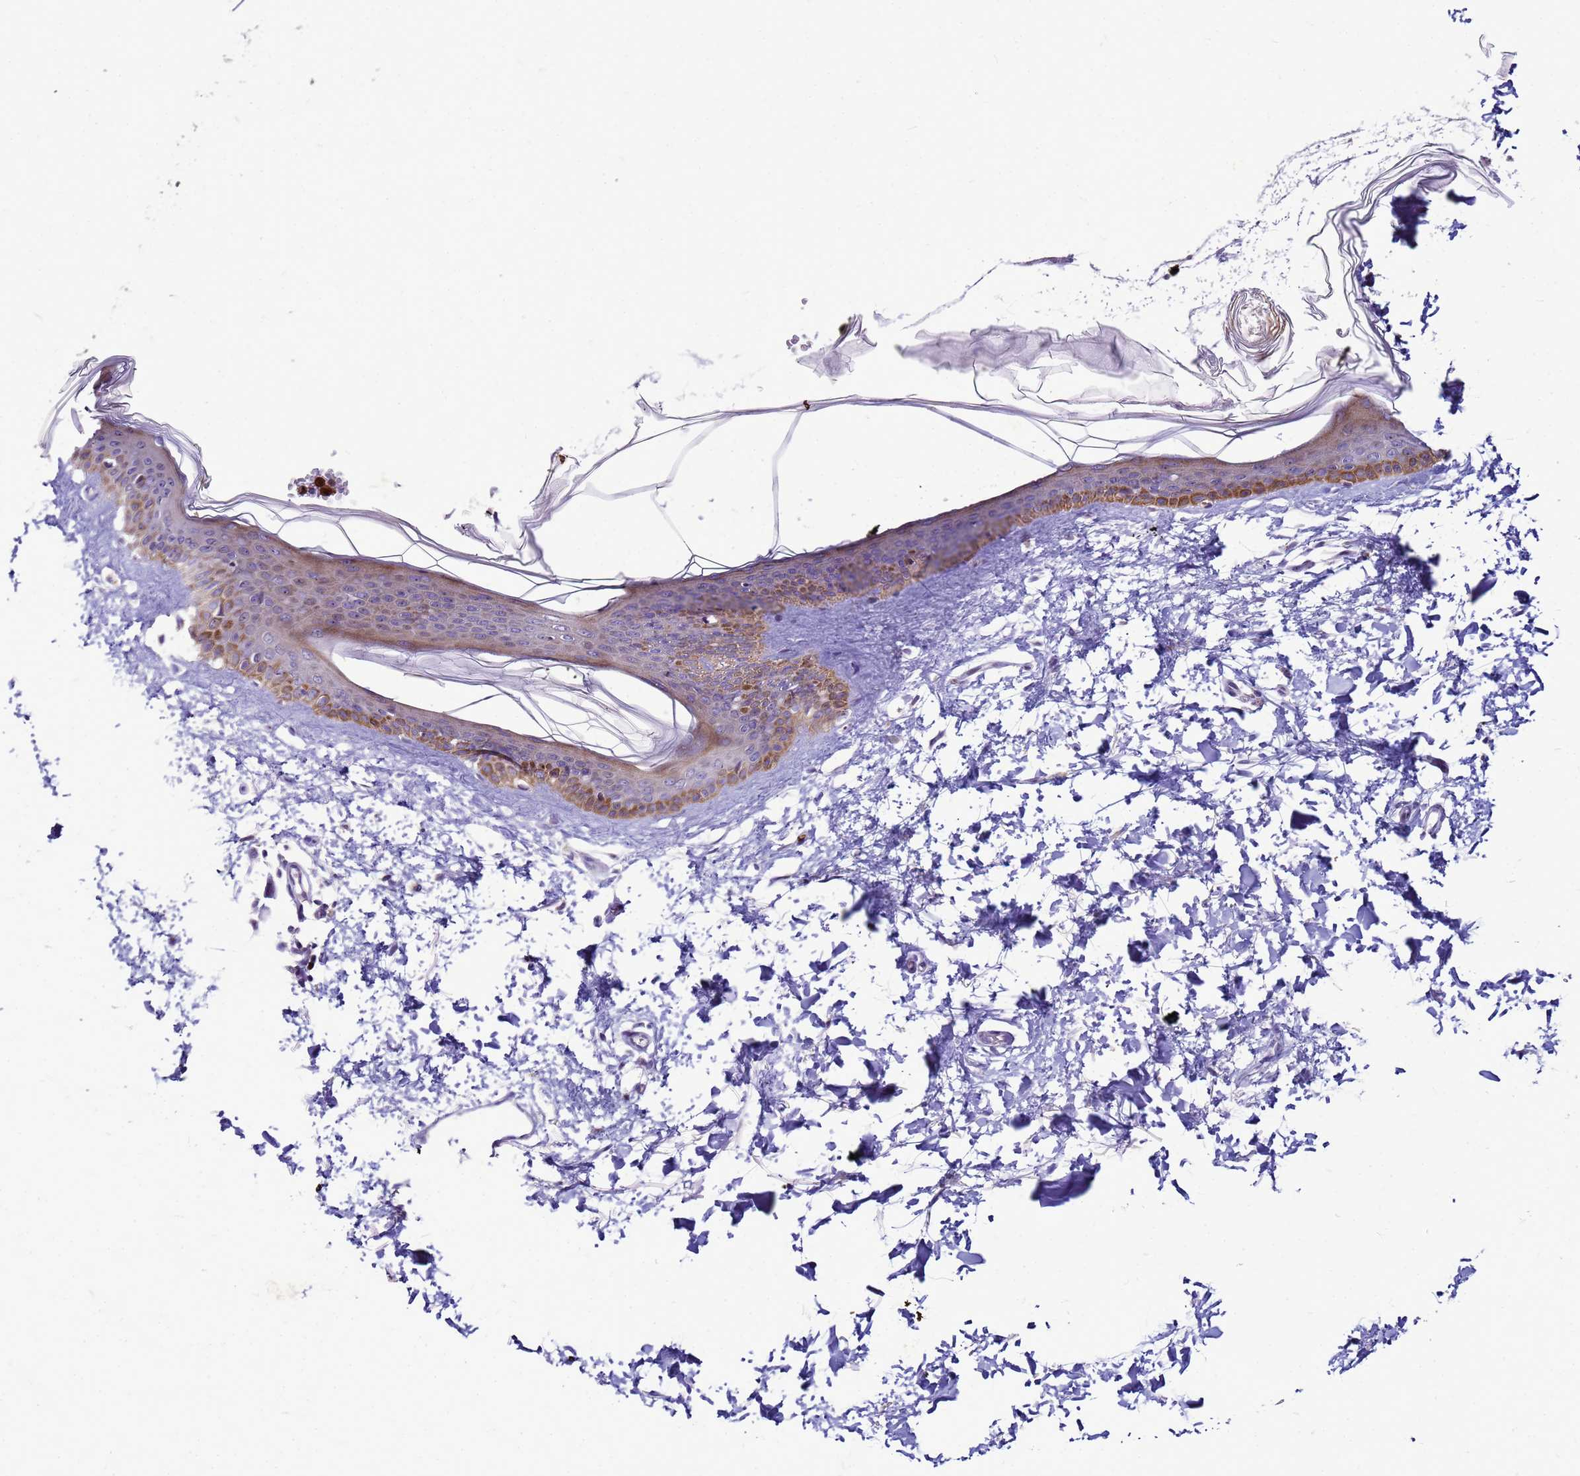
{"staining": {"intensity": "negative", "quantity": "none", "location": "none"}, "tissue": "skin", "cell_type": "Fibroblasts", "image_type": "normal", "snomed": [{"axis": "morphology", "description": "Normal tissue, NOS"}, {"axis": "topography", "description": "Skin"}], "caption": "DAB (3,3'-diaminobenzidine) immunohistochemical staining of unremarkable skin exhibits no significant expression in fibroblasts.", "gene": "VPS4B", "patient": {"sex": "female", "age": 58}}